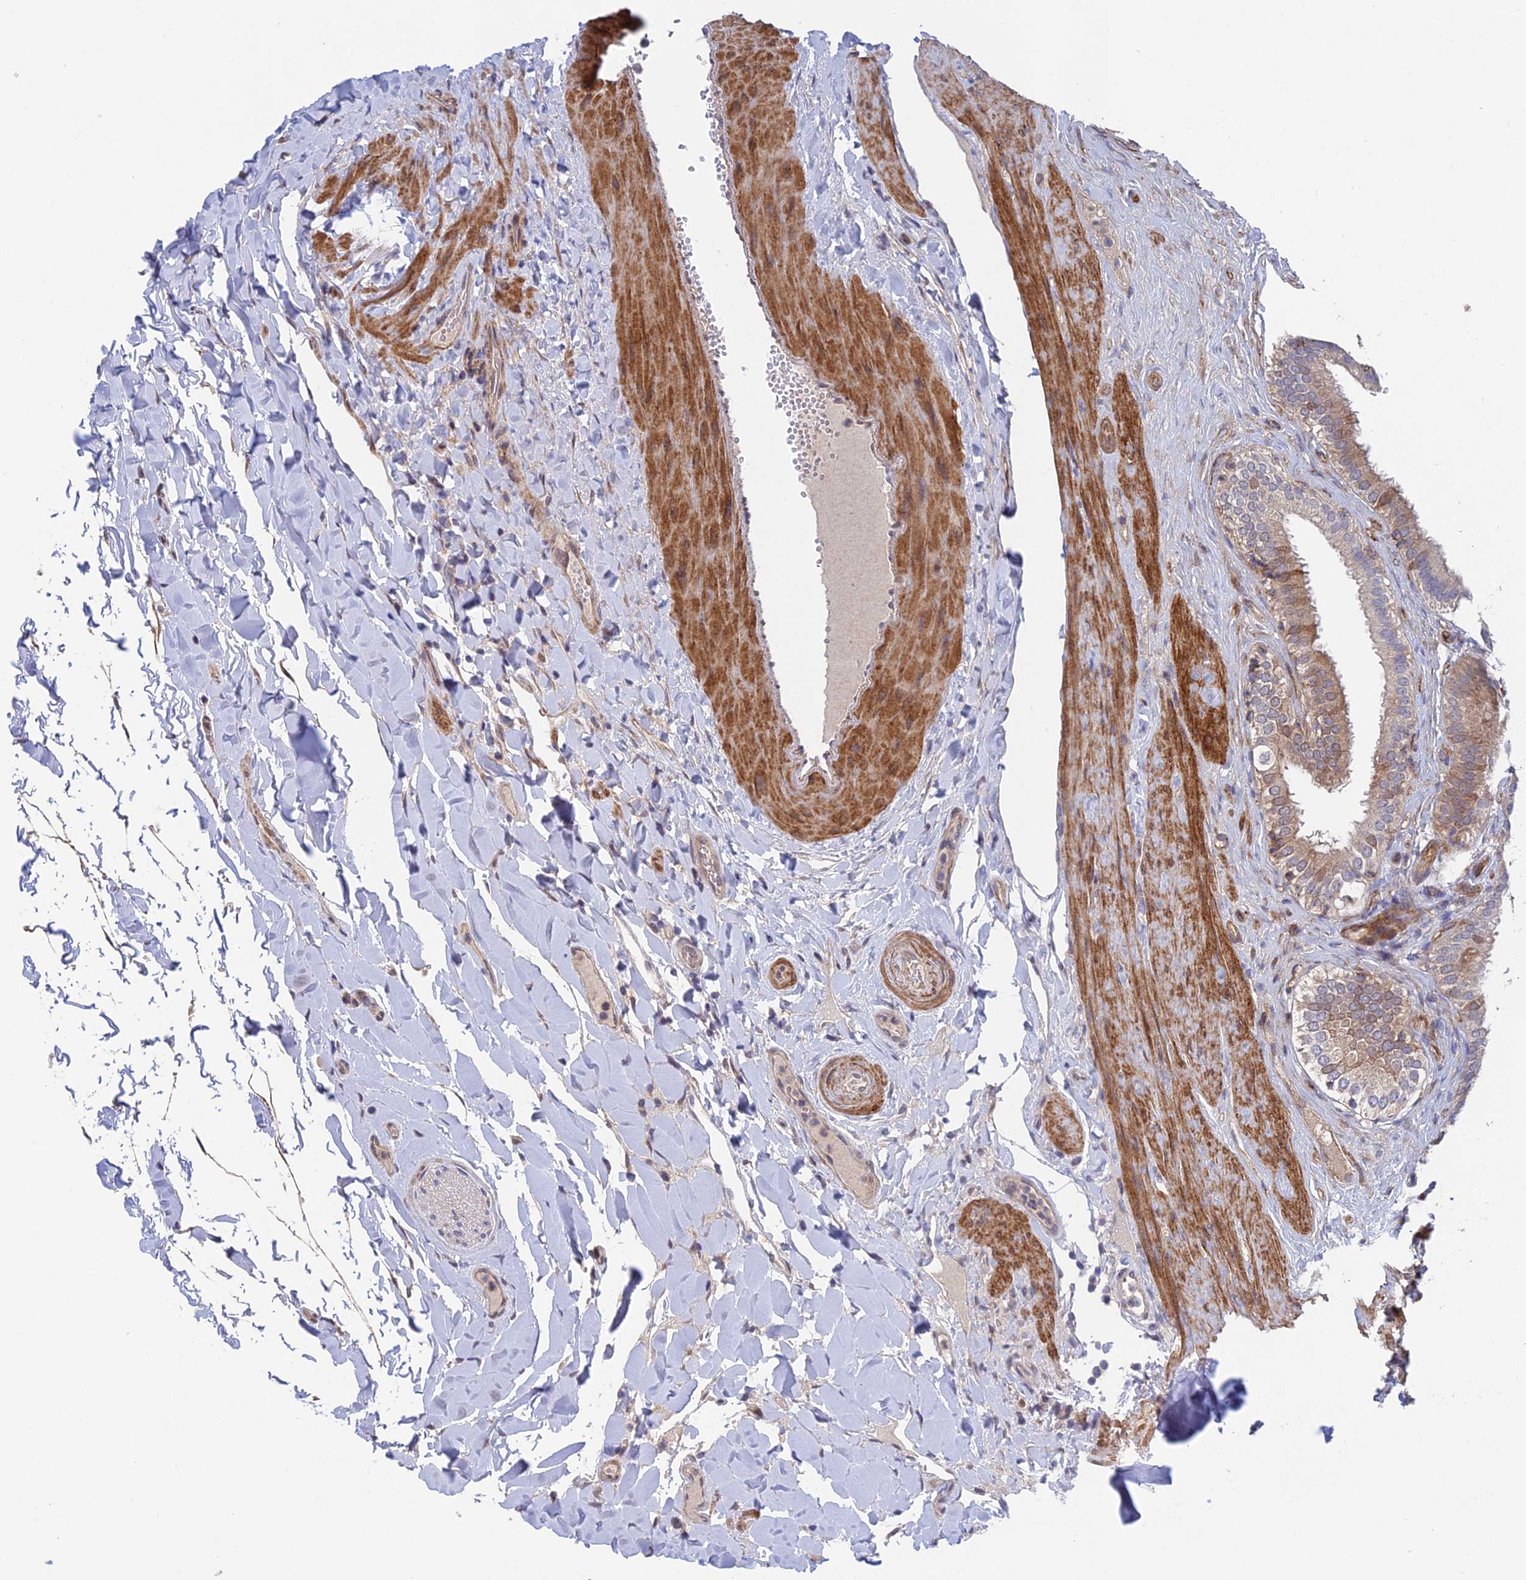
{"staining": {"intensity": "moderate", "quantity": "25%-75%", "location": "cytoplasmic/membranous"}, "tissue": "gallbladder", "cell_type": "Glandular cells", "image_type": "normal", "snomed": [{"axis": "morphology", "description": "Normal tissue, NOS"}, {"axis": "topography", "description": "Gallbladder"}], "caption": "Brown immunohistochemical staining in unremarkable human gallbladder displays moderate cytoplasmic/membranous positivity in approximately 25%-75% of glandular cells.", "gene": "UROS", "patient": {"sex": "female", "age": 61}}